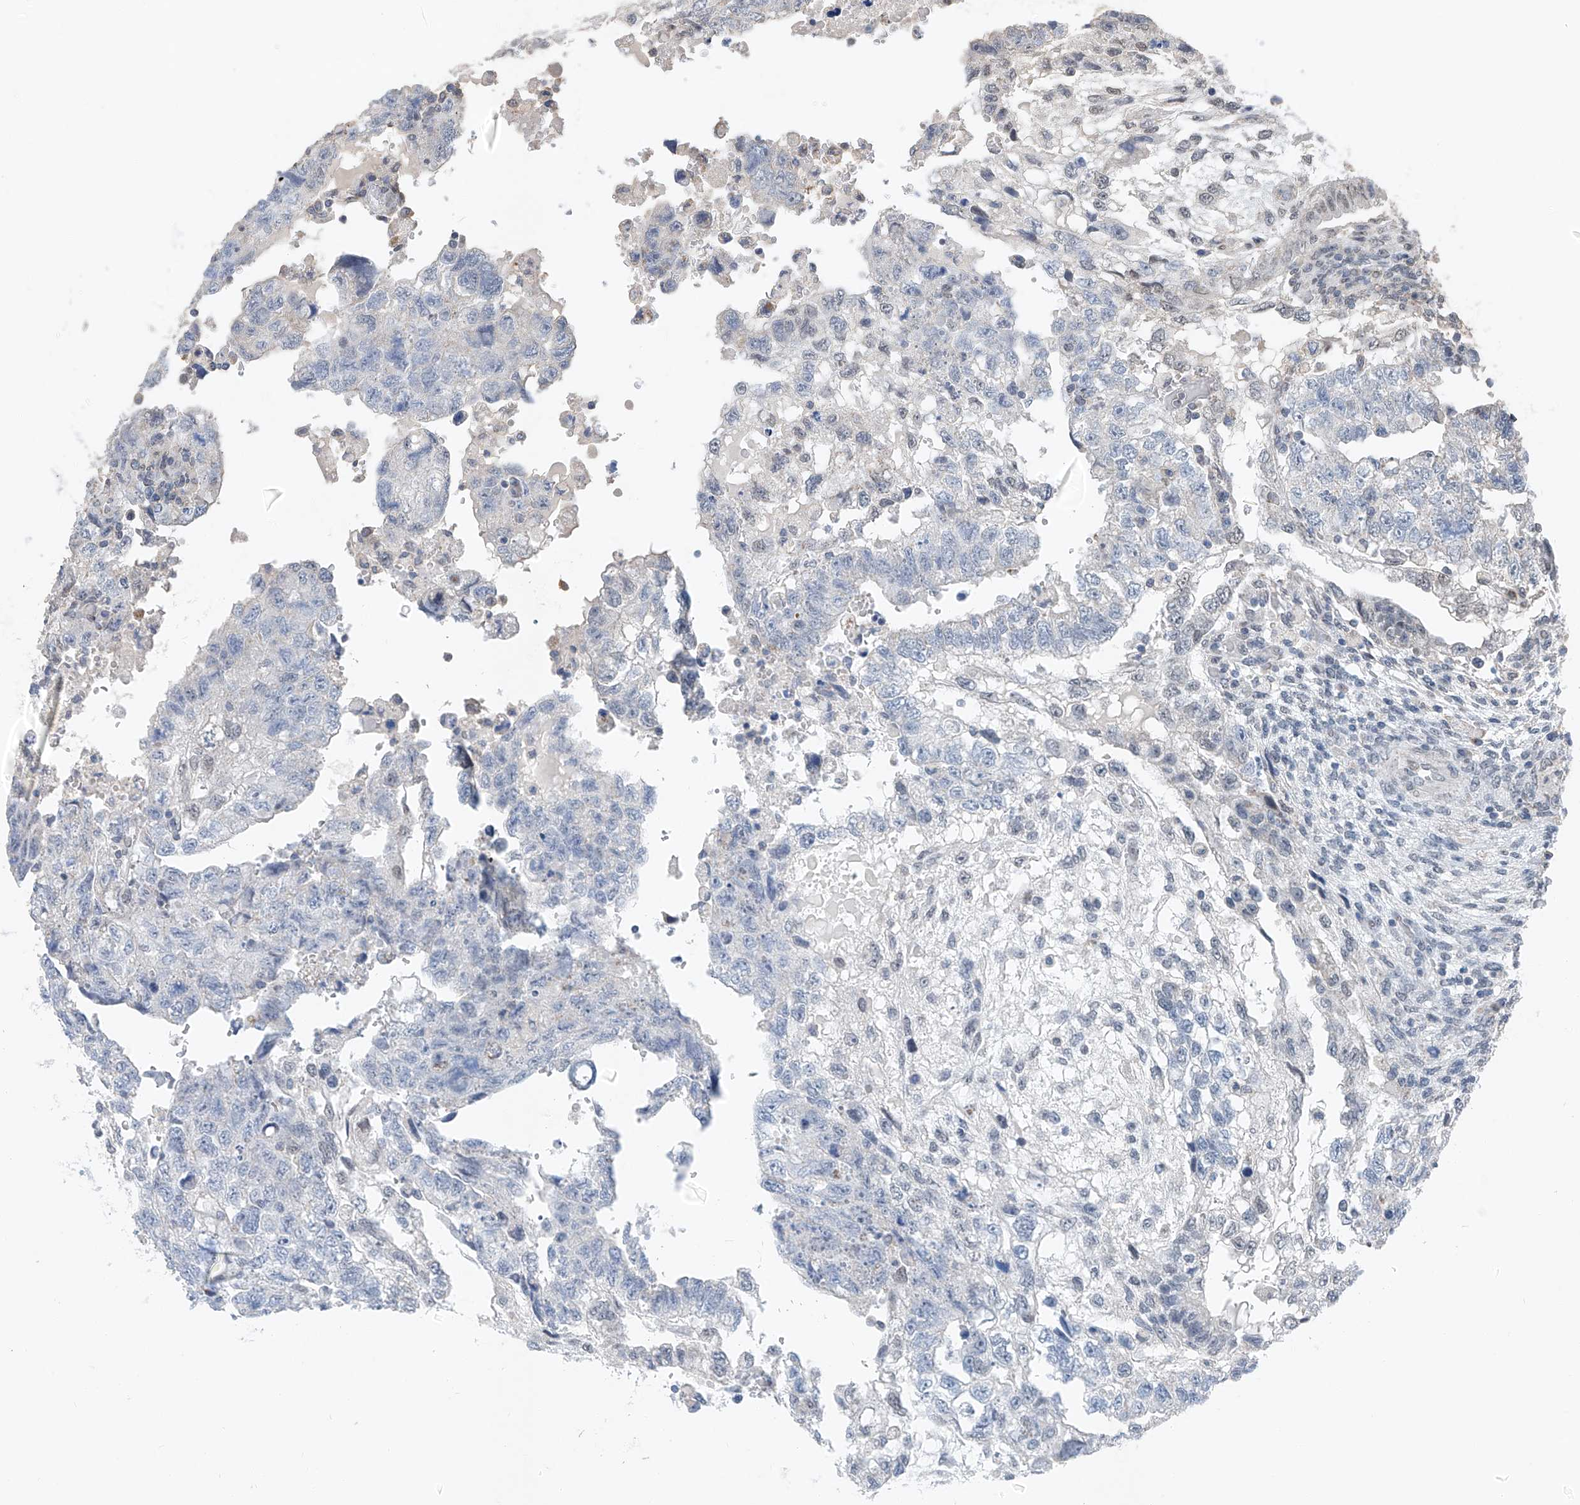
{"staining": {"intensity": "negative", "quantity": "none", "location": "none"}, "tissue": "testis cancer", "cell_type": "Tumor cells", "image_type": "cancer", "snomed": [{"axis": "morphology", "description": "Carcinoma, Embryonal, NOS"}, {"axis": "topography", "description": "Testis"}], "caption": "DAB immunohistochemical staining of human embryonal carcinoma (testis) shows no significant staining in tumor cells.", "gene": "KLF15", "patient": {"sex": "male", "age": 36}}